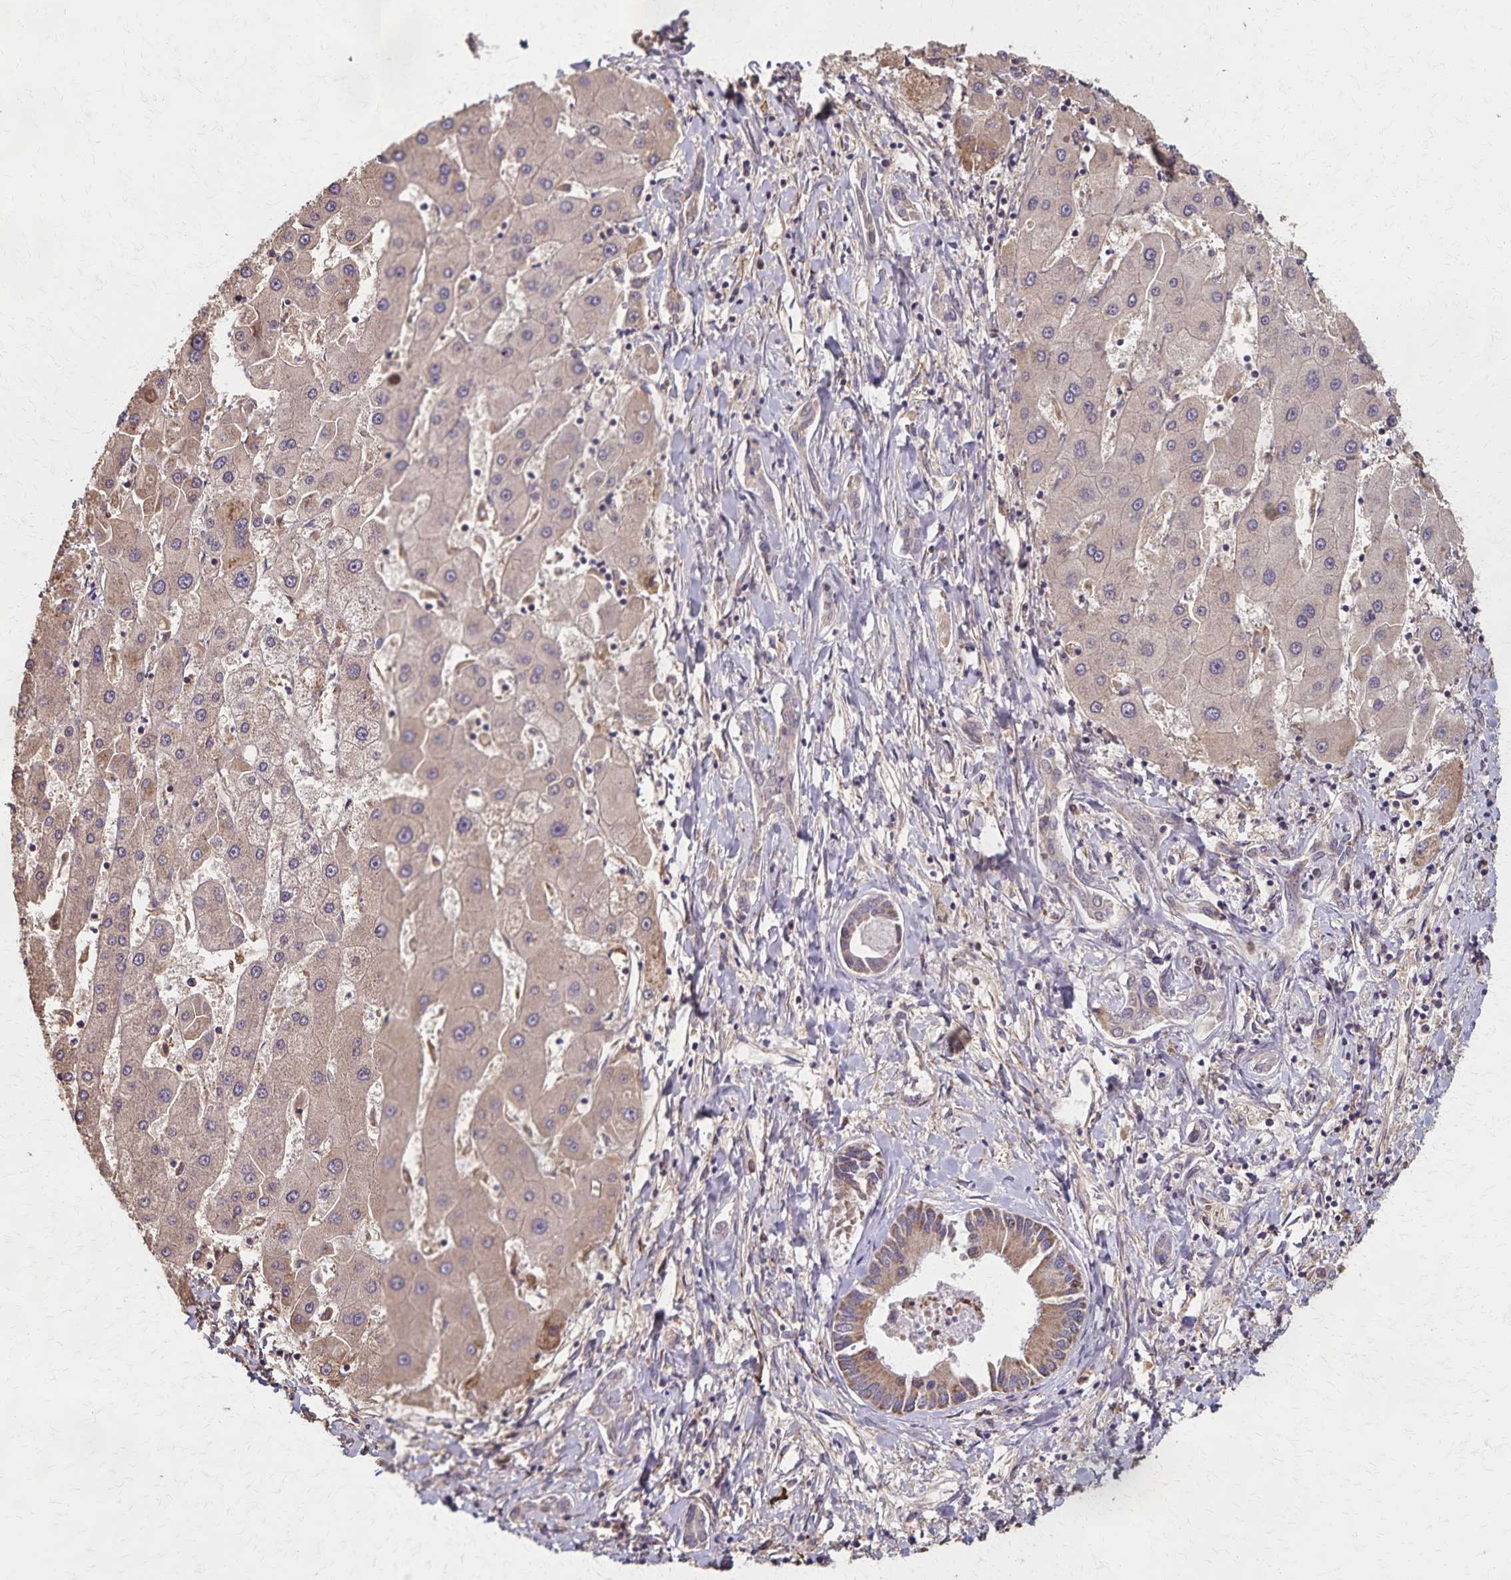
{"staining": {"intensity": "moderate", "quantity": ">75%", "location": "cytoplasmic/membranous"}, "tissue": "liver cancer", "cell_type": "Tumor cells", "image_type": "cancer", "snomed": [{"axis": "morphology", "description": "Cholangiocarcinoma"}, {"axis": "topography", "description": "Liver"}], "caption": "IHC image of human cholangiocarcinoma (liver) stained for a protein (brown), which reveals medium levels of moderate cytoplasmic/membranous expression in about >75% of tumor cells.", "gene": "RNF10", "patient": {"sex": "male", "age": 66}}